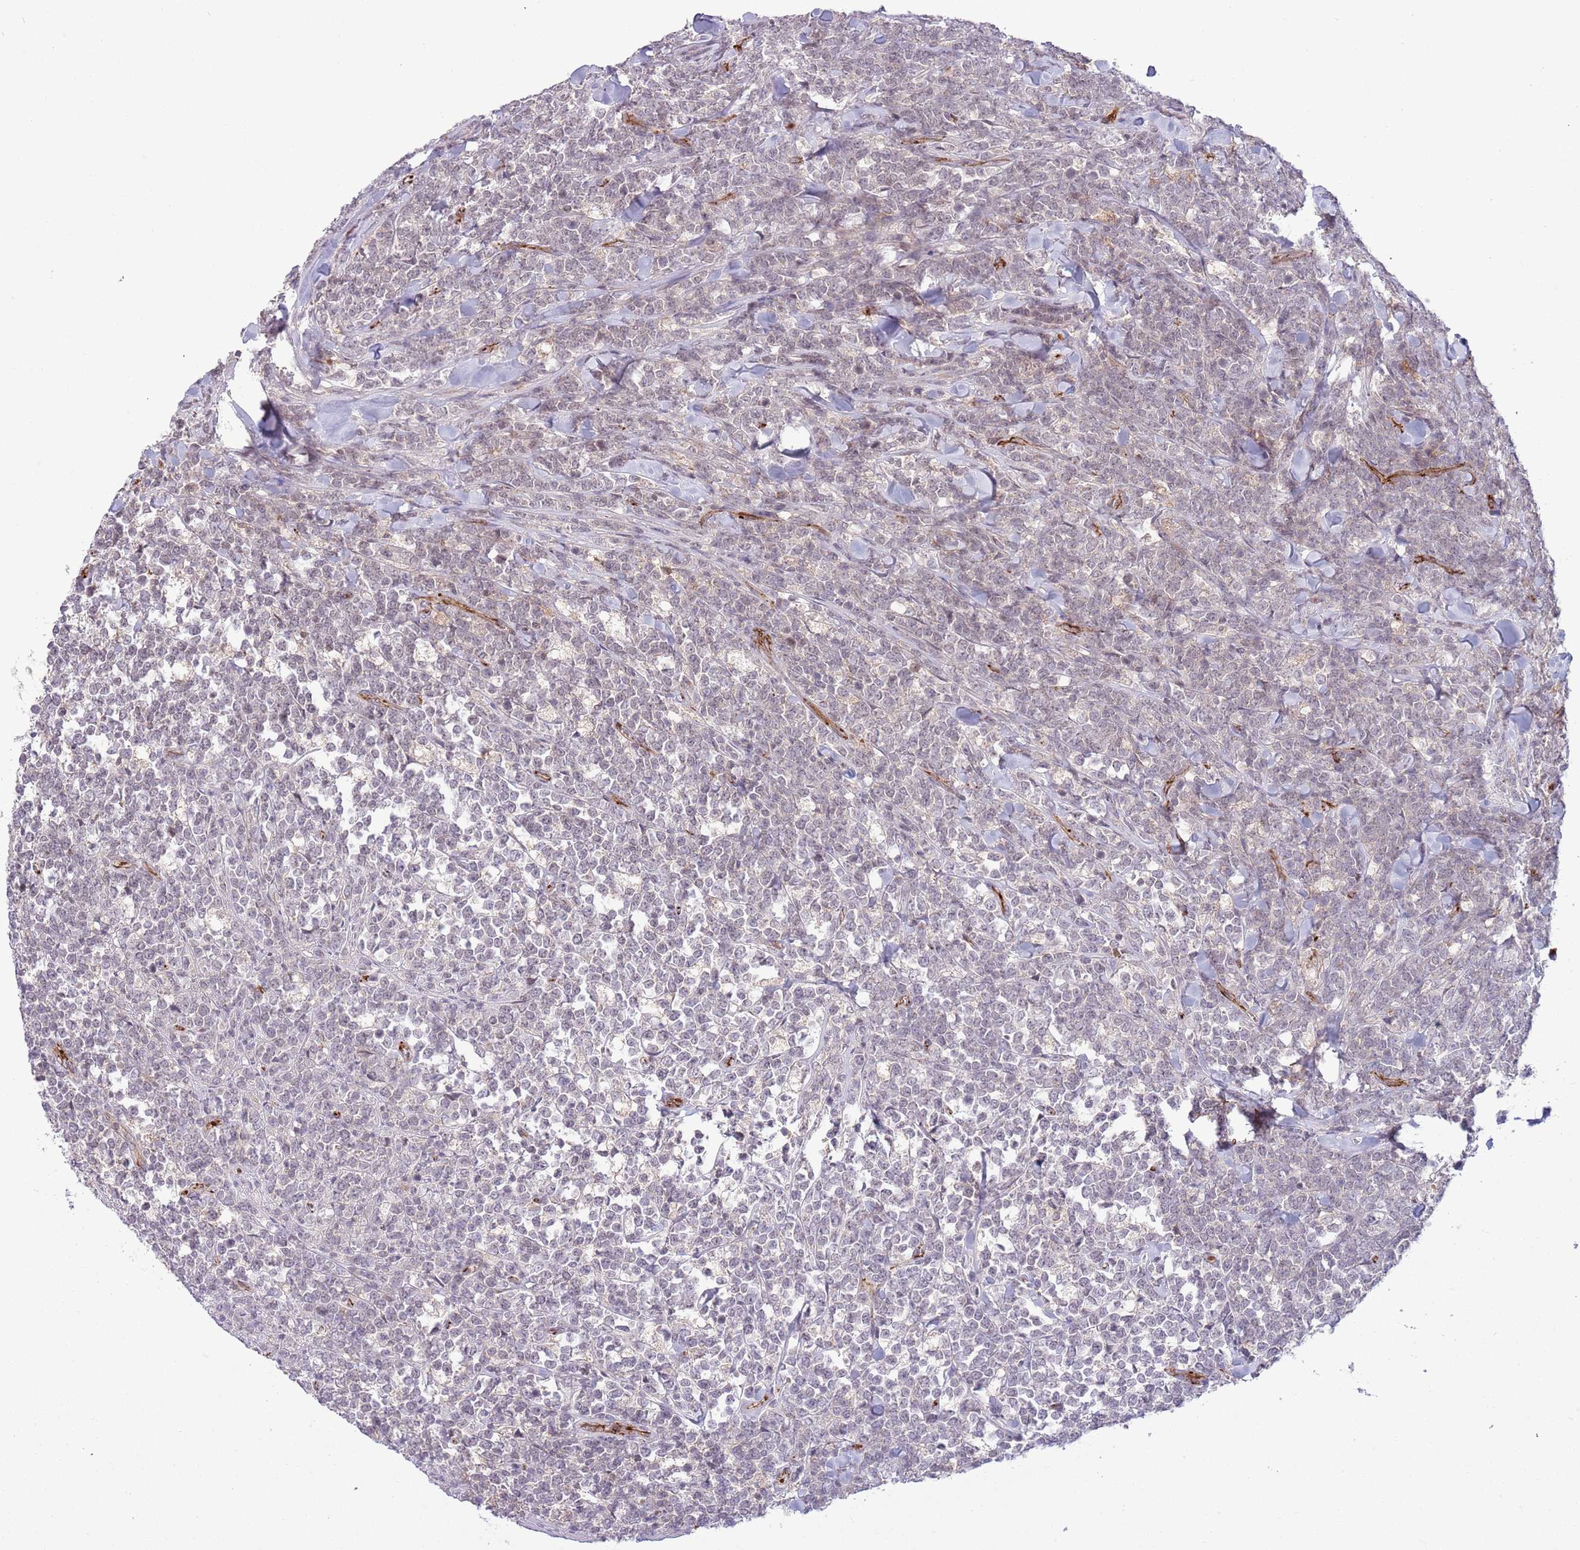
{"staining": {"intensity": "negative", "quantity": "none", "location": "none"}, "tissue": "lymphoma", "cell_type": "Tumor cells", "image_type": "cancer", "snomed": [{"axis": "morphology", "description": "Malignant lymphoma, non-Hodgkin's type, High grade"}, {"axis": "topography", "description": "Small intestine"}], "caption": "Tumor cells are negative for protein expression in human high-grade malignant lymphoma, non-Hodgkin's type.", "gene": "DPP10", "patient": {"sex": "male", "age": 8}}